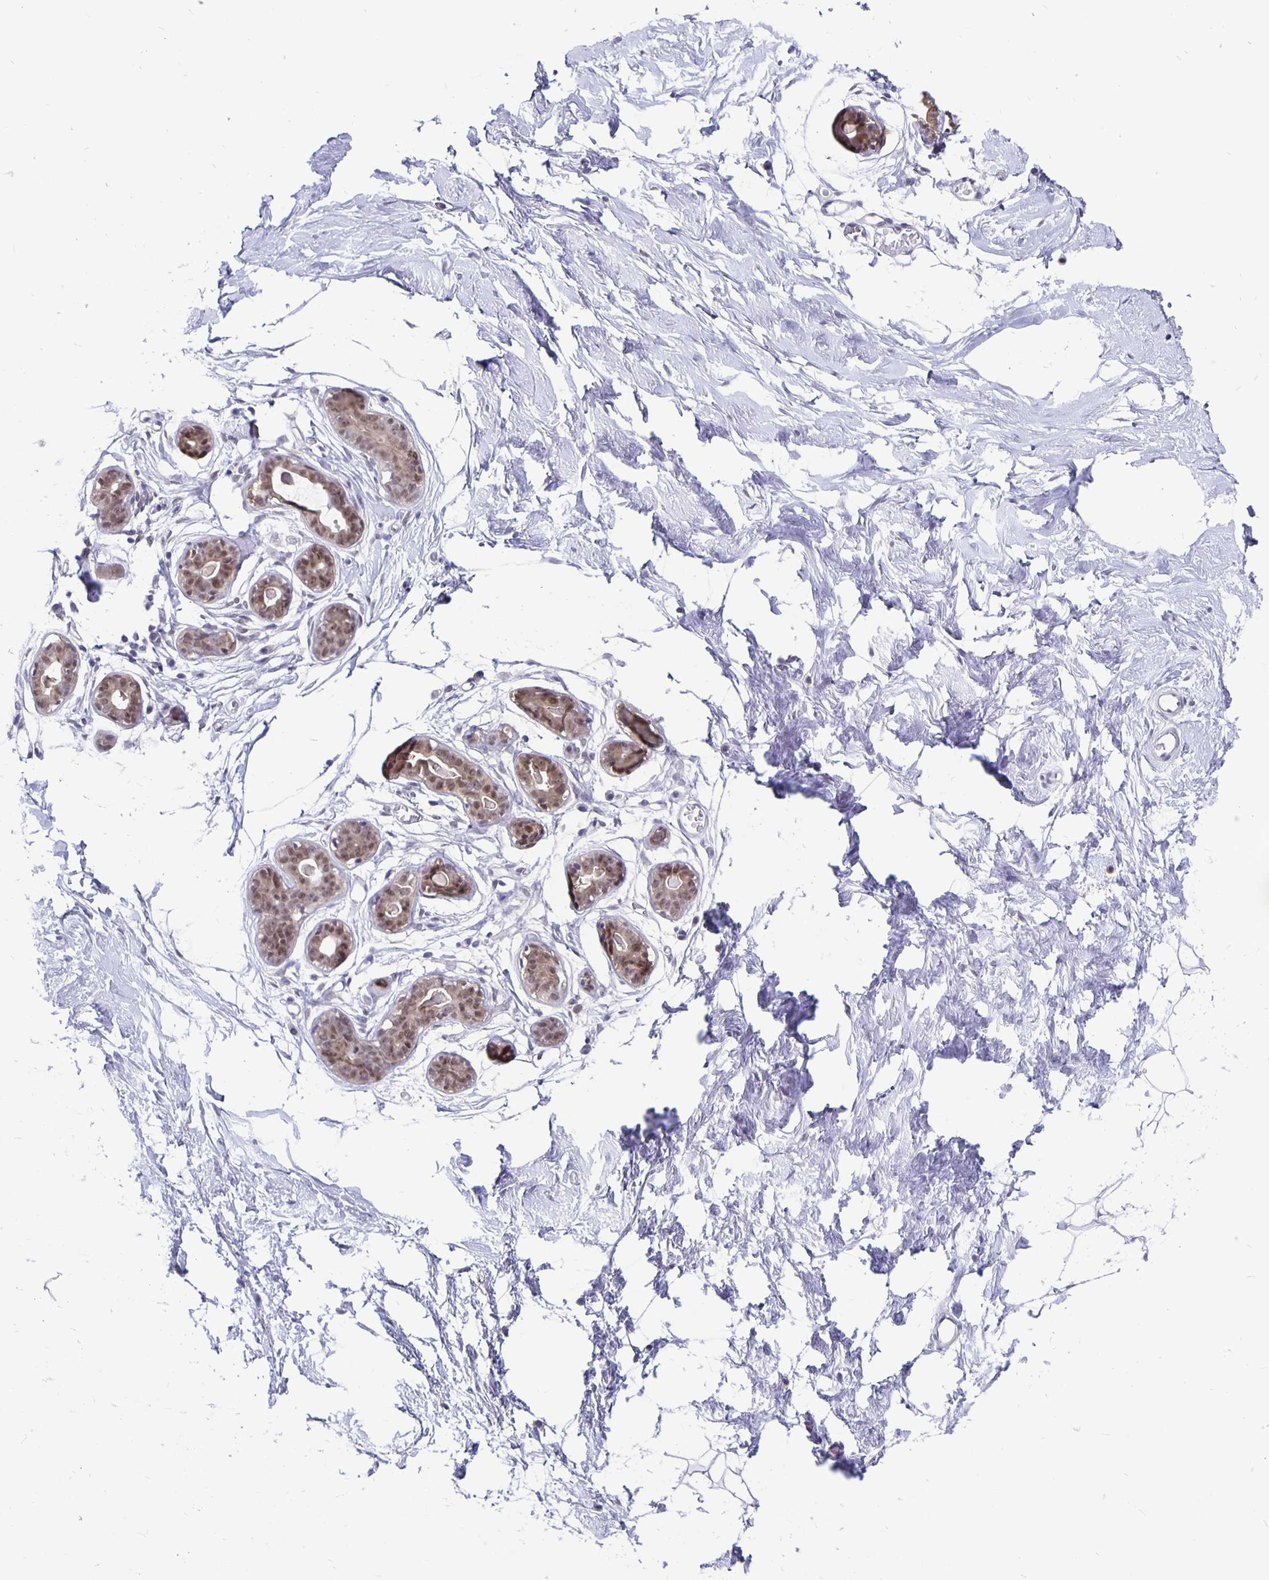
{"staining": {"intensity": "negative", "quantity": "none", "location": "none"}, "tissue": "breast", "cell_type": "Adipocytes", "image_type": "normal", "snomed": [{"axis": "morphology", "description": "Normal tissue, NOS"}, {"axis": "topography", "description": "Breast"}], "caption": "Immunohistochemistry histopathology image of normal breast: breast stained with DAB (3,3'-diaminobenzidine) displays no significant protein positivity in adipocytes.", "gene": "ZNF691", "patient": {"sex": "female", "age": 45}}